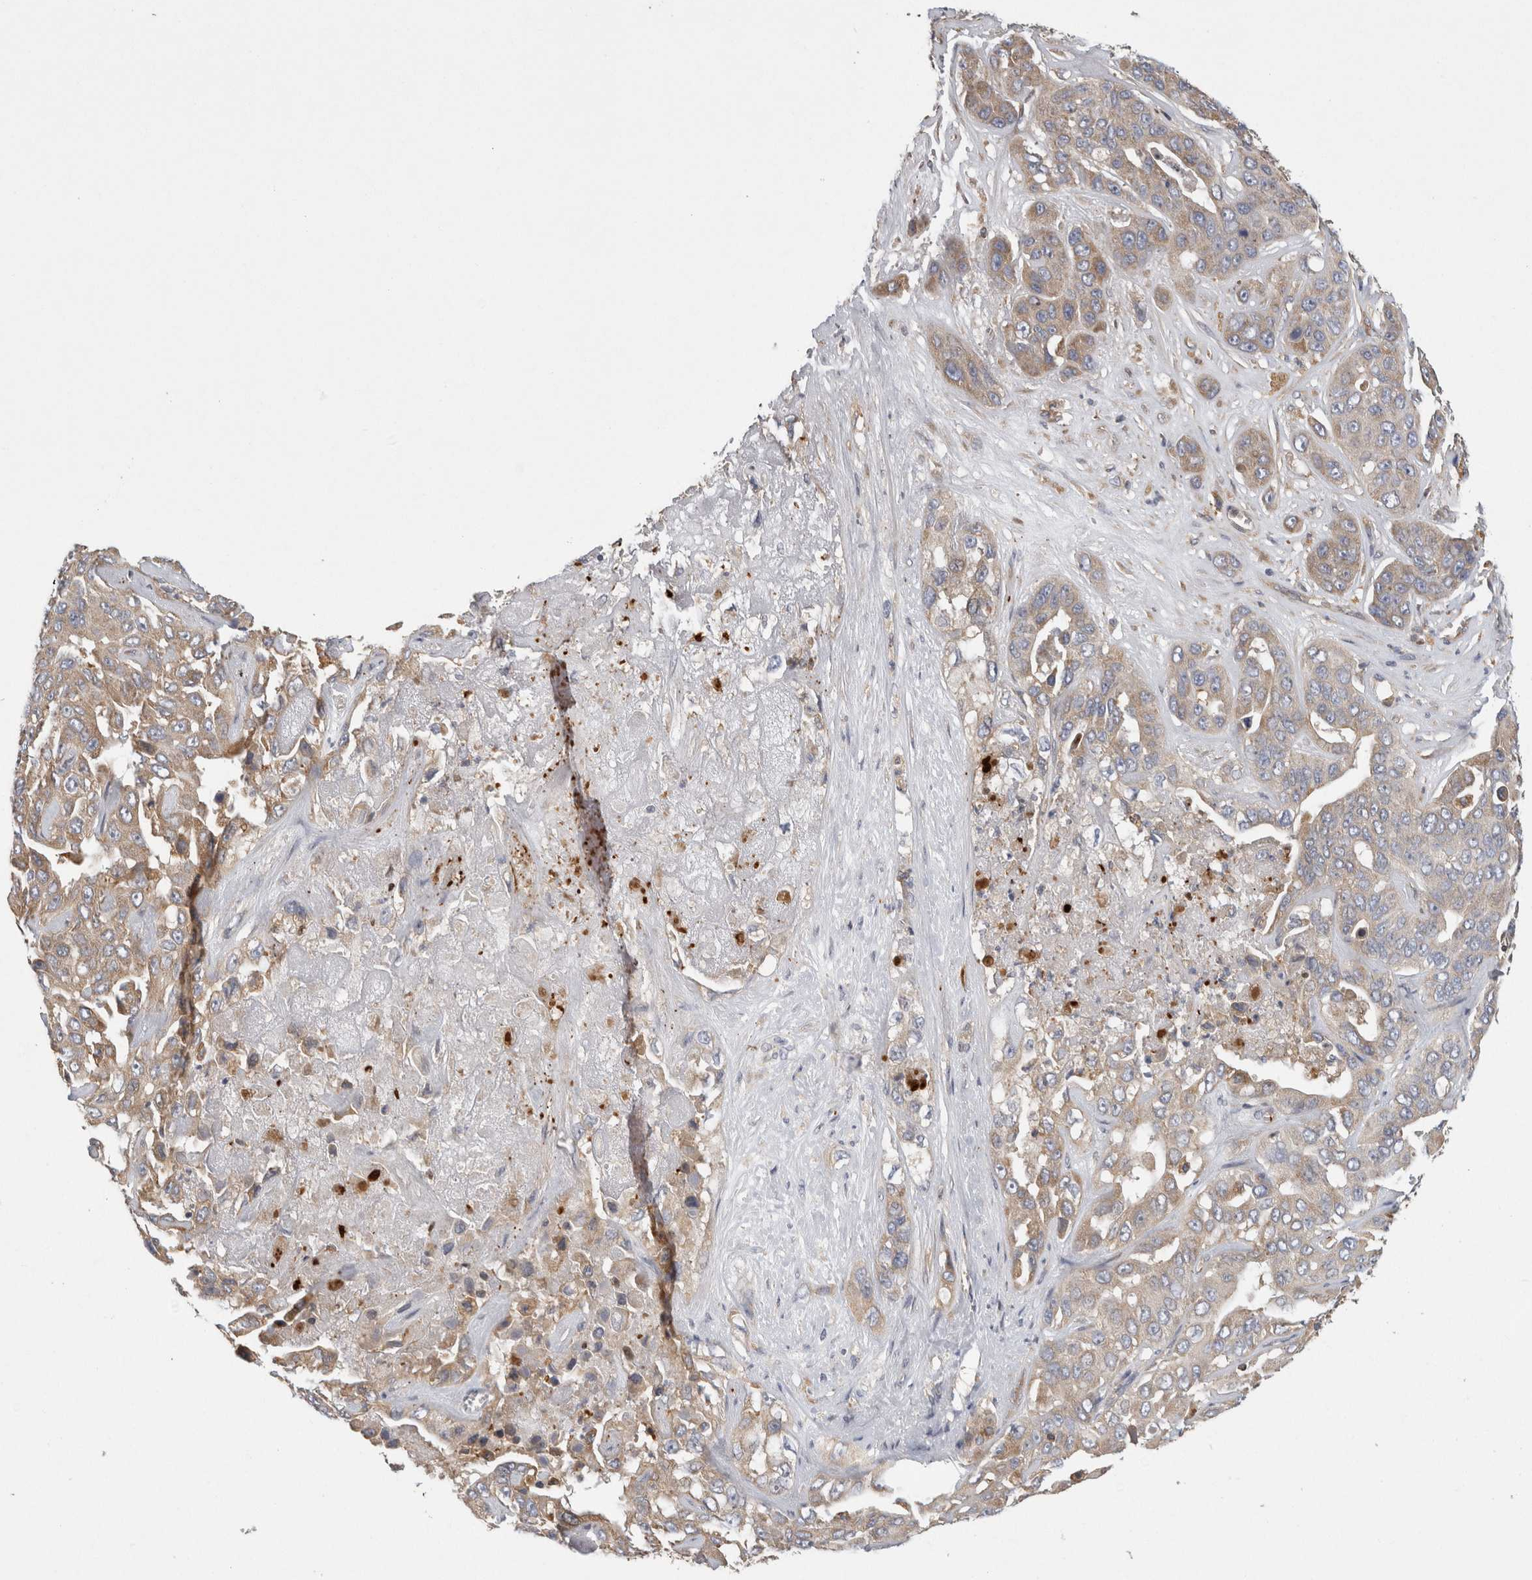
{"staining": {"intensity": "weak", "quantity": ">75%", "location": "cytoplasmic/membranous"}, "tissue": "liver cancer", "cell_type": "Tumor cells", "image_type": "cancer", "snomed": [{"axis": "morphology", "description": "Cholangiocarcinoma"}, {"axis": "topography", "description": "Liver"}], "caption": "A brown stain highlights weak cytoplasmic/membranous expression of a protein in human liver cholangiocarcinoma tumor cells. The staining is performed using DAB (3,3'-diaminobenzidine) brown chromogen to label protein expression. The nuclei are counter-stained blue using hematoxylin.", "gene": "GRIK2", "patient": {"sex": "female", "age": 52}}